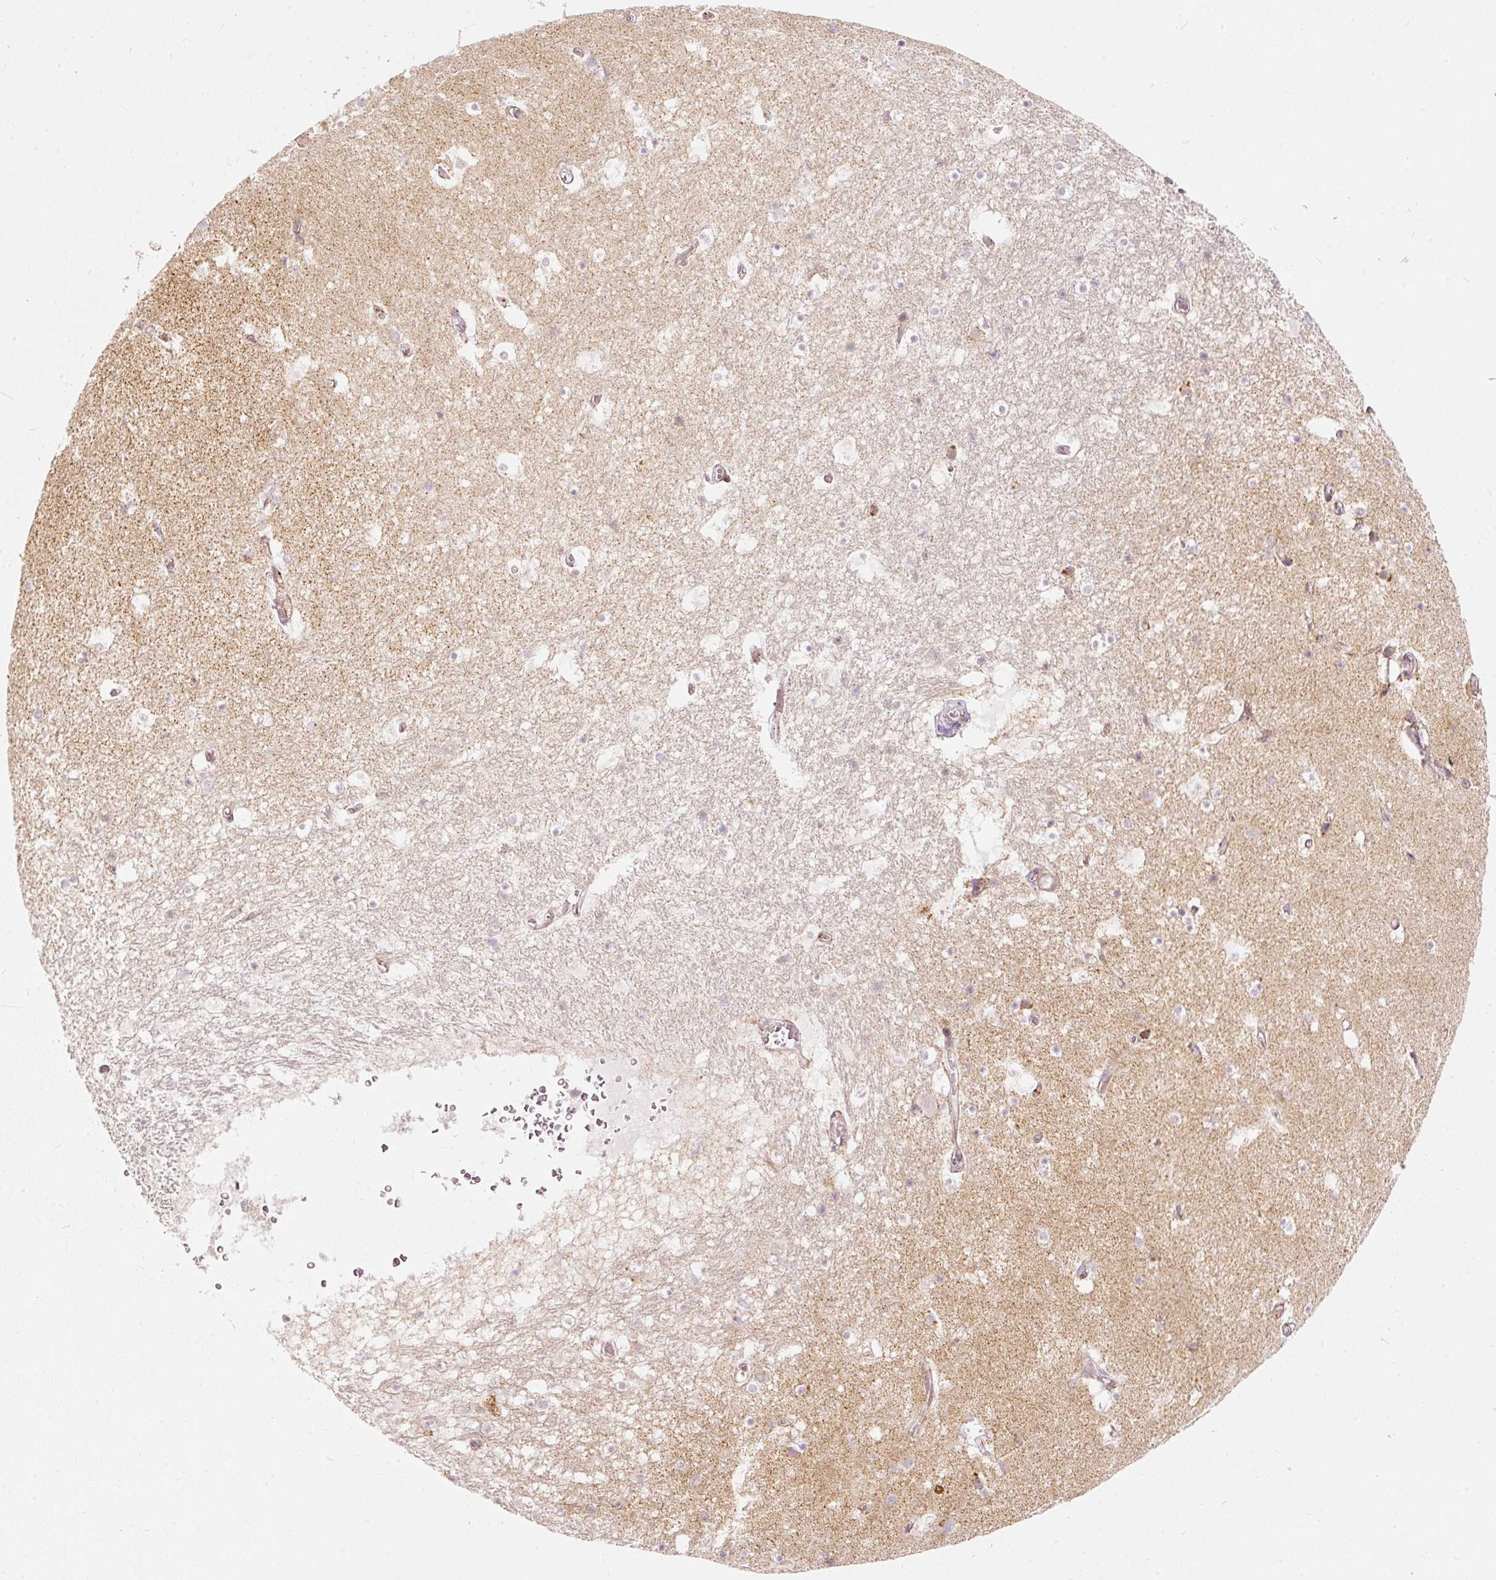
{"staining": {"intensity": "negative", "quantity": "none", "location": "none"}, "tissue": "hippocampus", "cell_type": "Glial cells", "image_type": "normal", "snomed": [{"axis": "morphology", "description": "Normal tissue, NOS"}, {"axis": "topography", "description": "Hippocampus"}], "caption": "Immunohistochemistry (IHC) image of benign hippocampus: human hippocampus stained with DAB (3,3'-diaminobenzidine) exhibits no significant protein expression in glial cells.", "gene": "SNAPC5", "patient": {"sex": "female", "age": 52}}